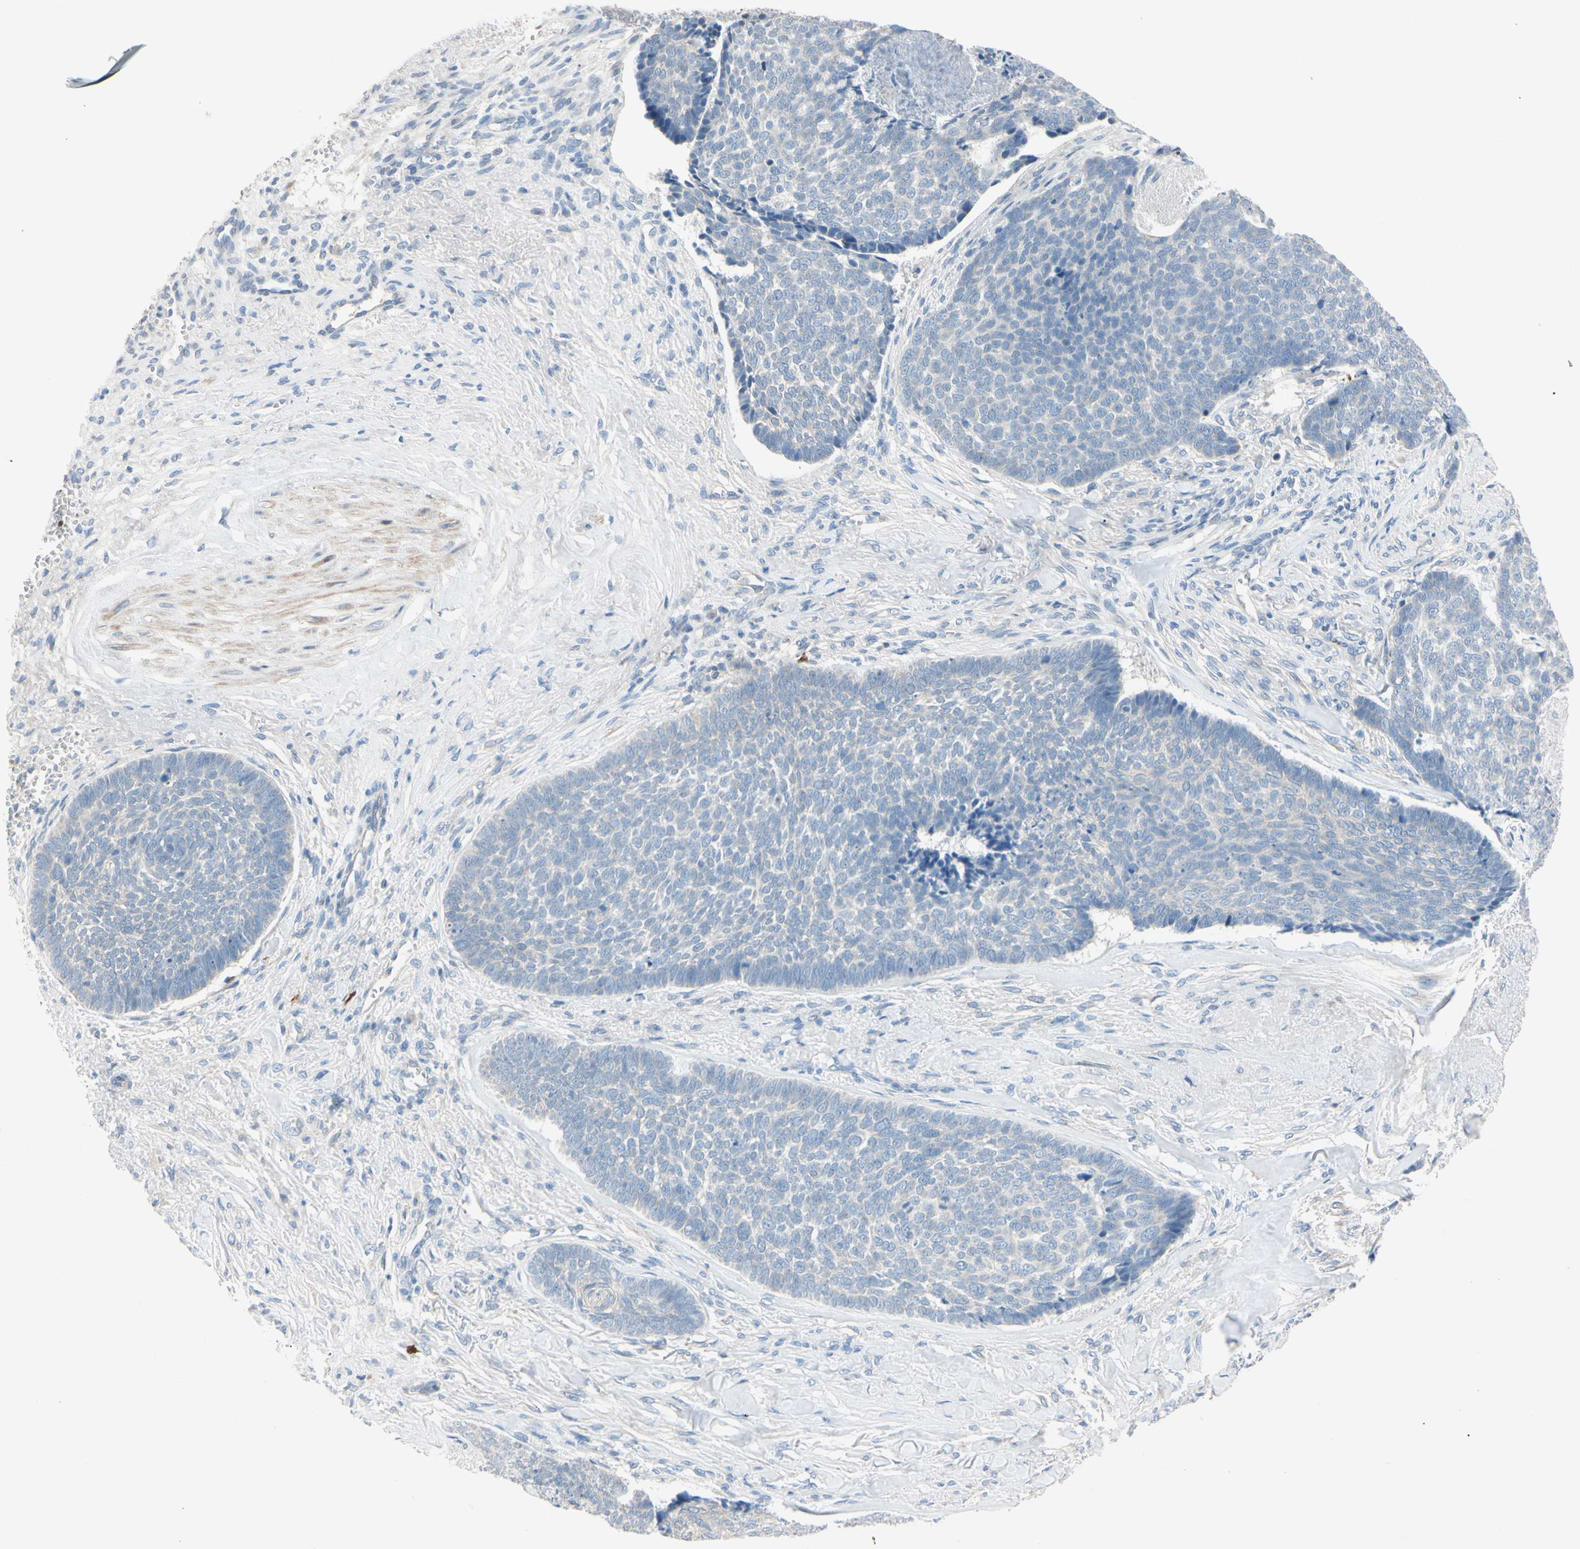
{"staining": {"intensity": "negative", "quantity": "none", "location": "none"}, "tissue": "skin cancer", "cell_type": "Tumor cells", "image_type": "cancer", "snomed": [{"axis": "morphology", "description": "Basal cell carcinoma"}, {"axis": "topography", "description": "Skin"}], "caption": "A photomicrograph of human basal cell carcinoma (skin) is negative for staining in tumor cells. (DAB (3,3'-diaminobenzidine) immunohistochemistry, high magnification).", "gene": "TRAF5", "patient": {"sex": "male", "age": 84}}